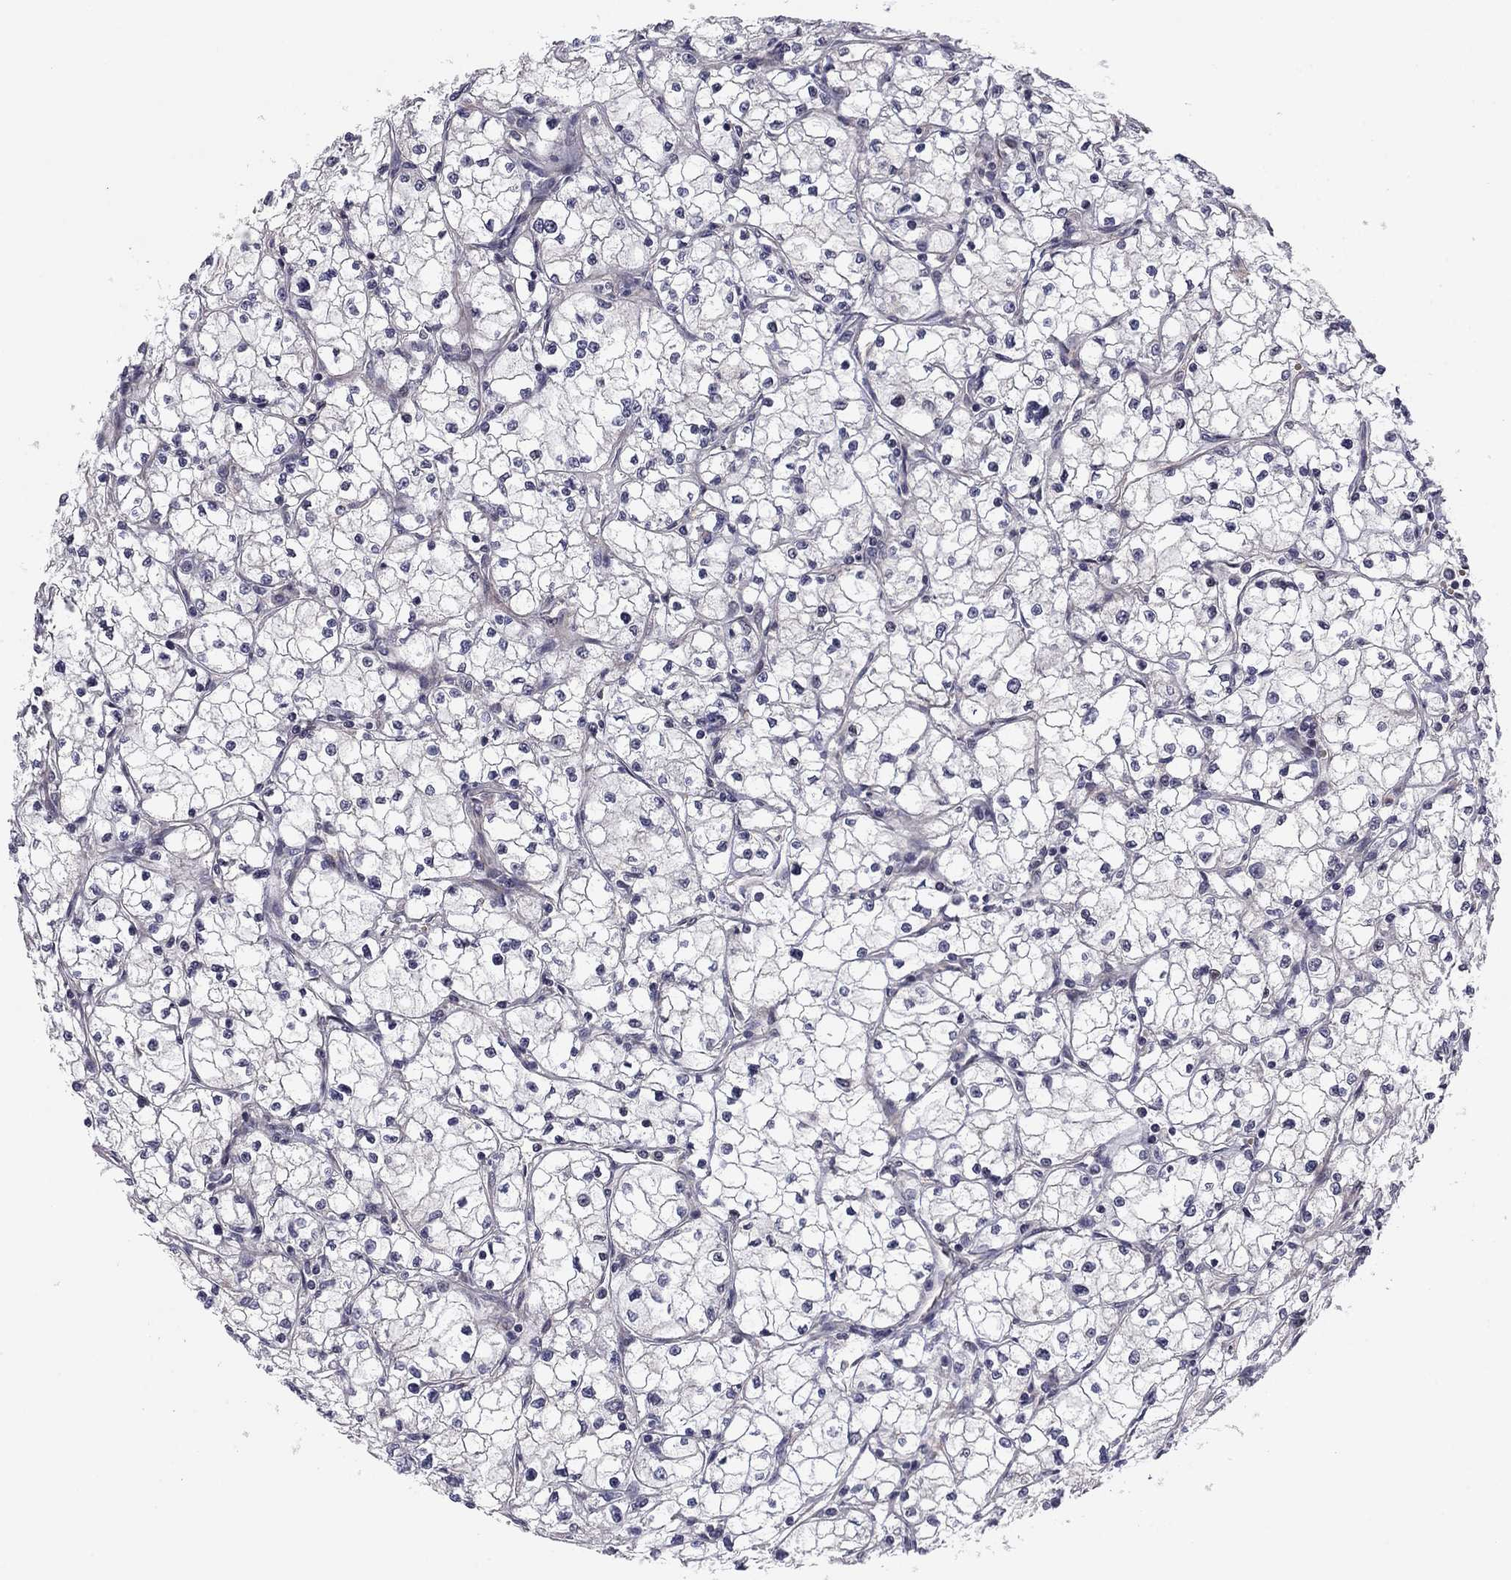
{"staining": {"intensity": "negative", "quantity": "none", "location": "none"}, "tissue": "renal cancer", "cell_type": "Tumor cells", "image_type": "cancer", "snomed": [{"axis": "morphology", "description": "Adenocarcinoma, NOS"}, {"axis": "topography", "description": "Kidney"}], "caption": "Micrograph shows no significant protein expression in tumor cells of renal cancer (adenocarcinoma).", "gene": "BCL11A", "patient": {"sex": "male", "age": 67}}